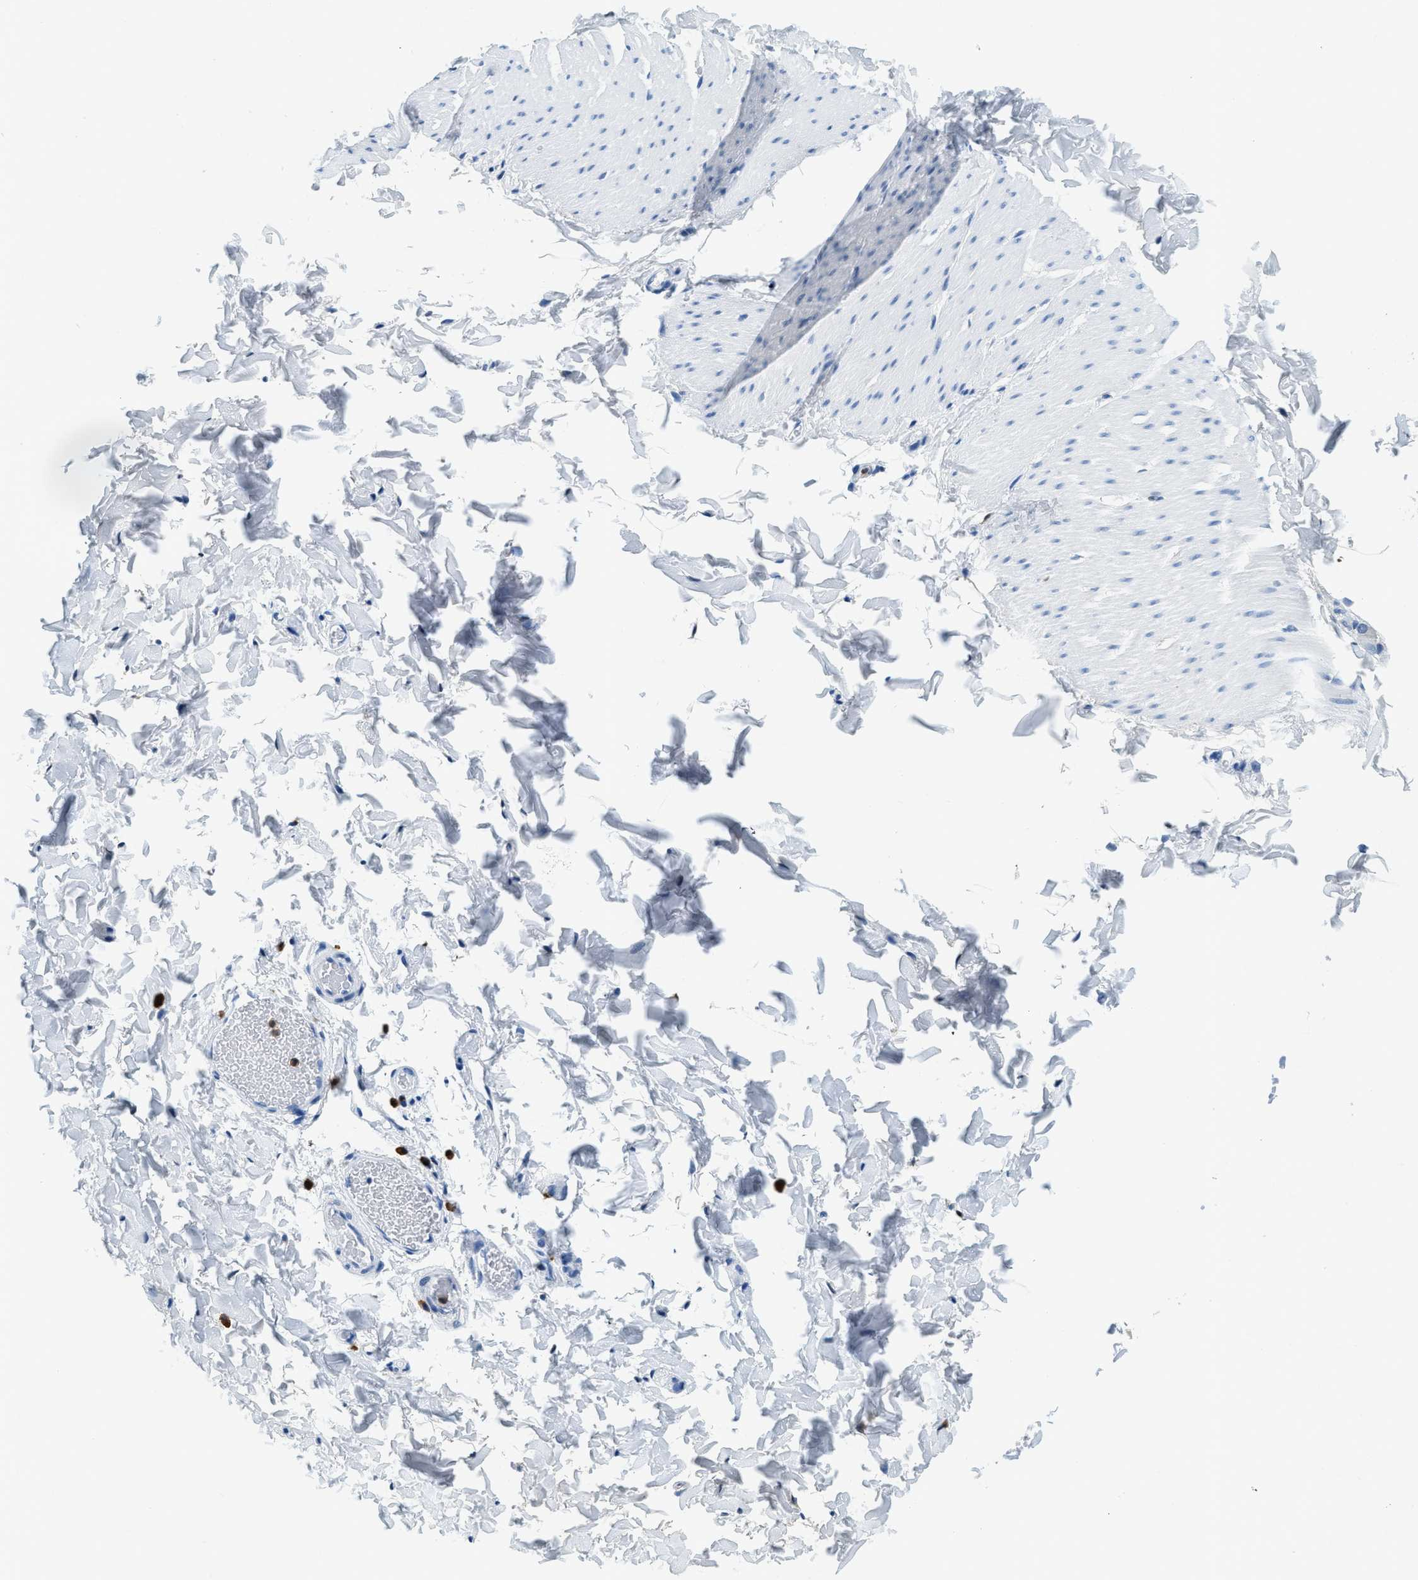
{"staining": {"intensity": "negative", "quantity": "none", "location": "none"}, "tissue": "smooth muscle", "cell_type": "Smooth muscle cells", "image_type": "normal", "snomed": [{"axis": "morphology", "description": "Normal tissue, NOS"}, {"axis": "topography", "description": "Smooth muscle"}, {"axis": "topography", "description": "Colon"}], "caption": "The micrograph demonstrates no significant expression in smooth muscle cells of smooth muscle.", "gene": "CAPG", "patient": {"sex": "male", "age": 67}}